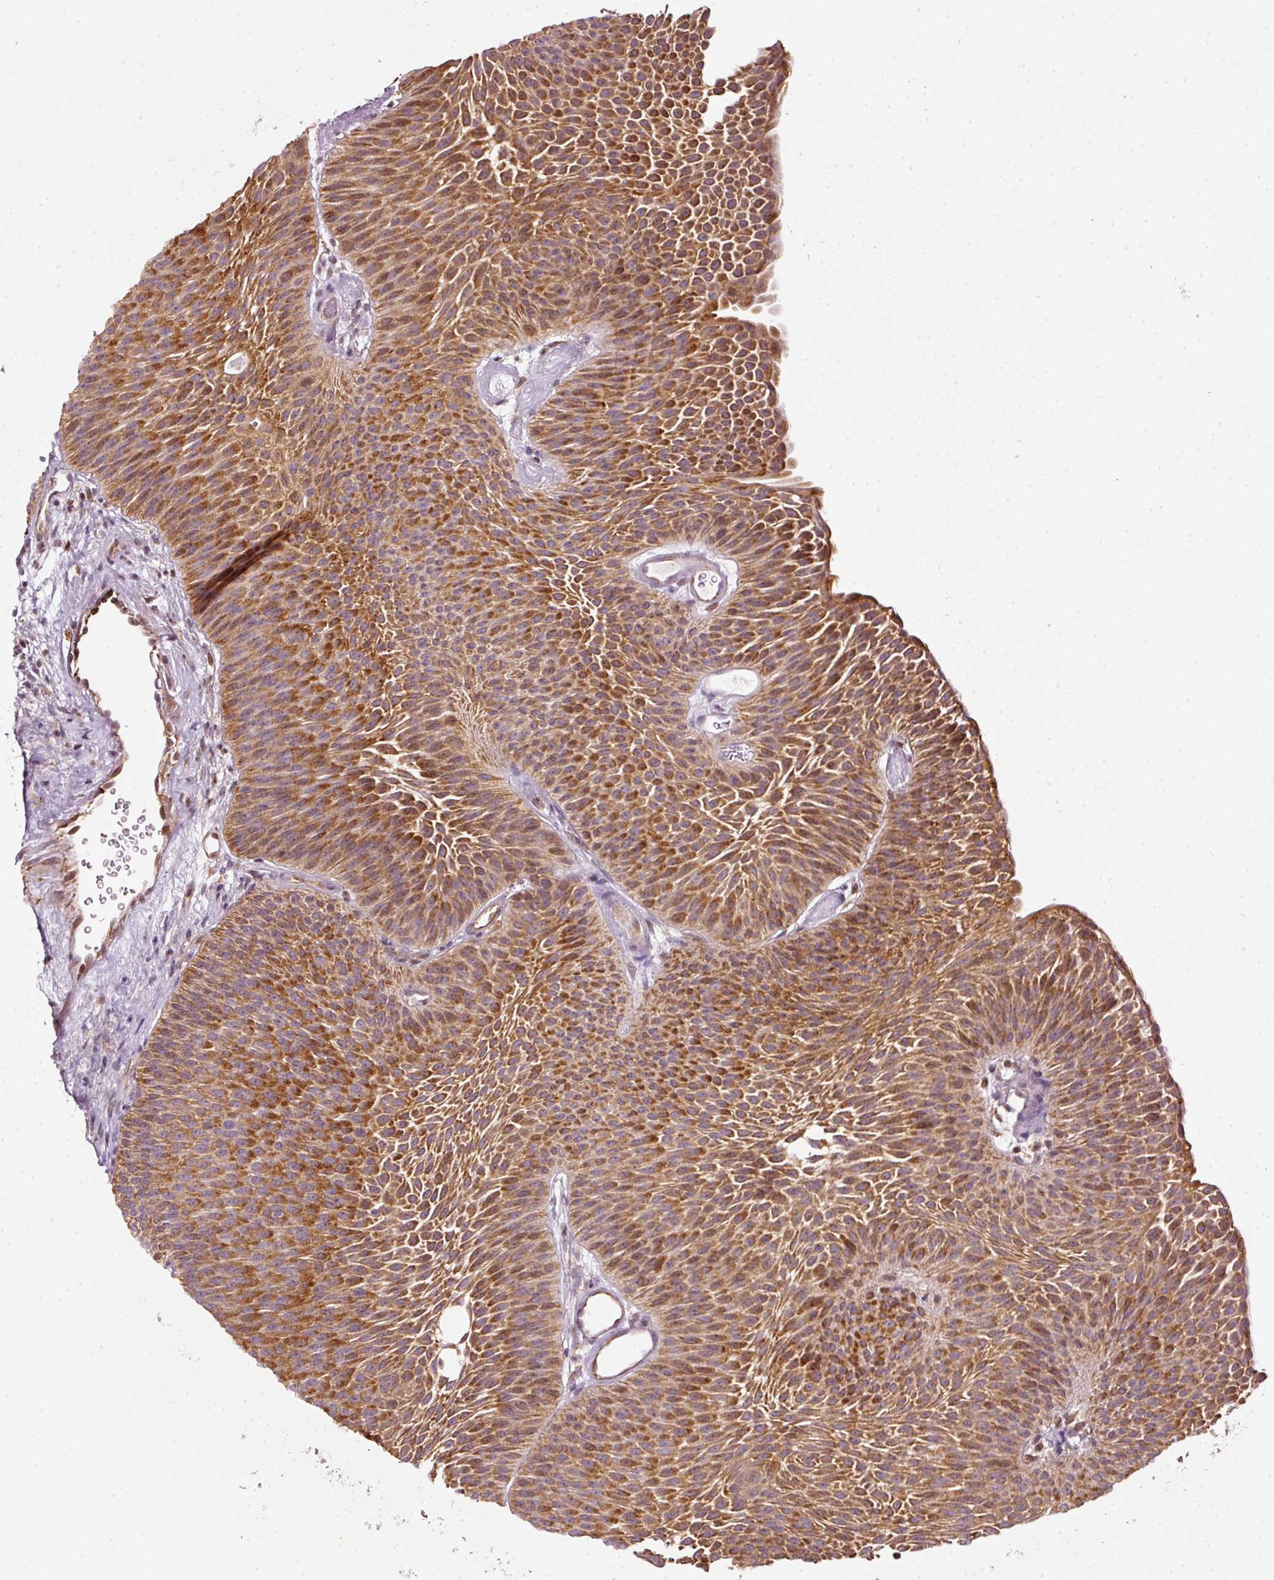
{"staining": {"intensity": "strong", "quantity": ">75%", "location": "cytoplasmic/membranous"}, "tissue": "urothelial cancer", "cell_type": "Tumor cells", "image_type": "cancer", "snomed": [{"axis": "morphology", "description": "Urothelial carcinoma, Low grade"}, {"axis": "topography", "description": "Urinary bladder"}], "caption": "DAB (3,3'-diaminobenzidine) immunohistochemical staining of urothelial cancer reveals strong cytoplasmic/membranous protein expression in approximately >75% of tumor cells.", "gene": "SCNM1", "patient": {"sex": "female", "age": 60}}